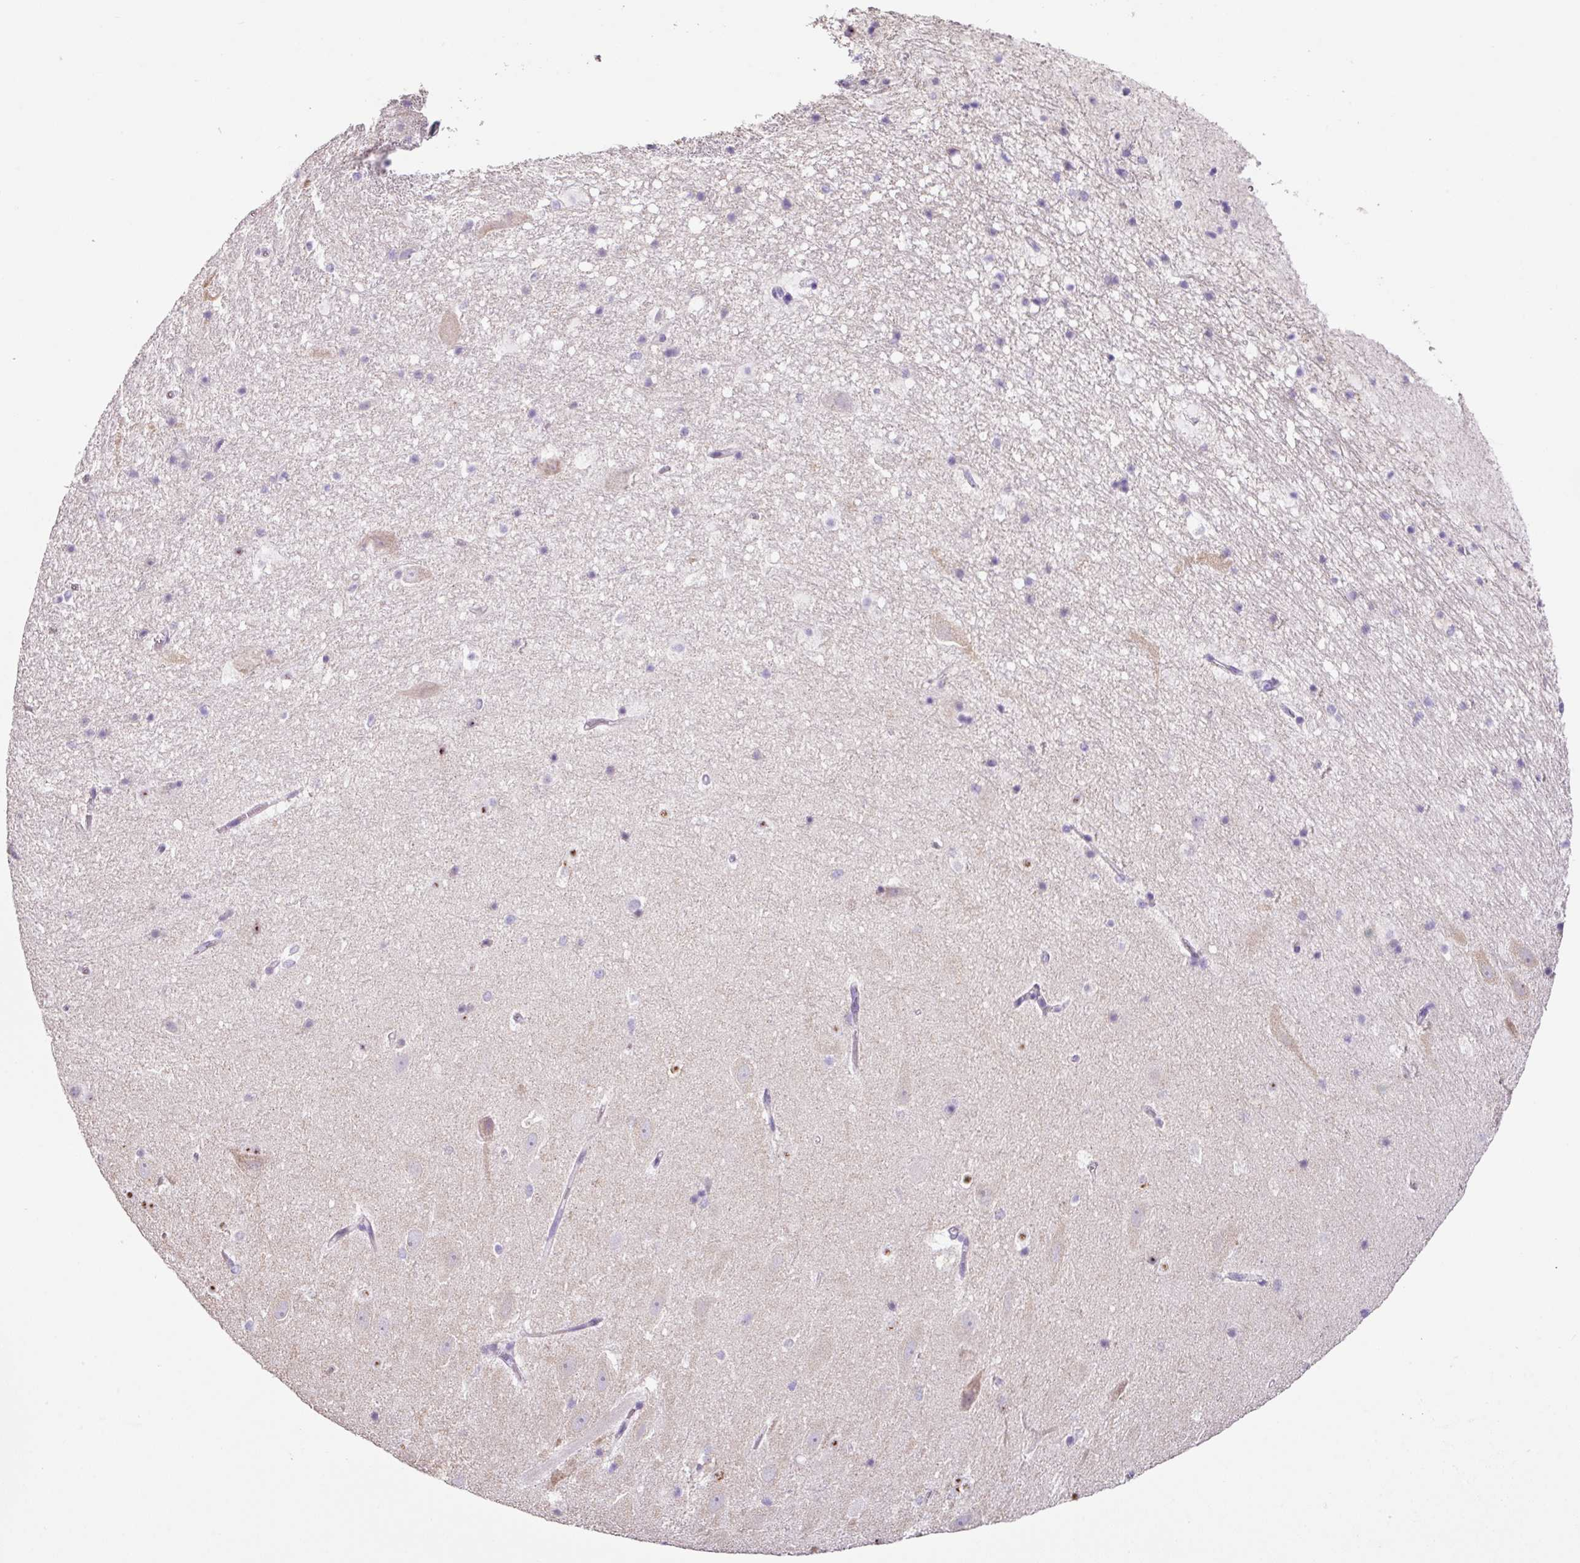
{"staining": {"intensity": "negative", "quantity": "none", "location": "none"}, "tissue": "hippocampus", "cell_type": "Glial cells", "image_type": "normal", "snomed": [{"axis": "morphology", "description": "Normal tissue, NOS"}, {"axis": "topography", "description": "Hippocampus"}], "caption": "This histopathology image is of unremarkable hippocampus stained with IHC to label a protein in brown with the nuclei are counter-stained blue. There is no staining in glial cells.", "gene": "ZG16", "patient": {"sex": "male", "age": 37}}